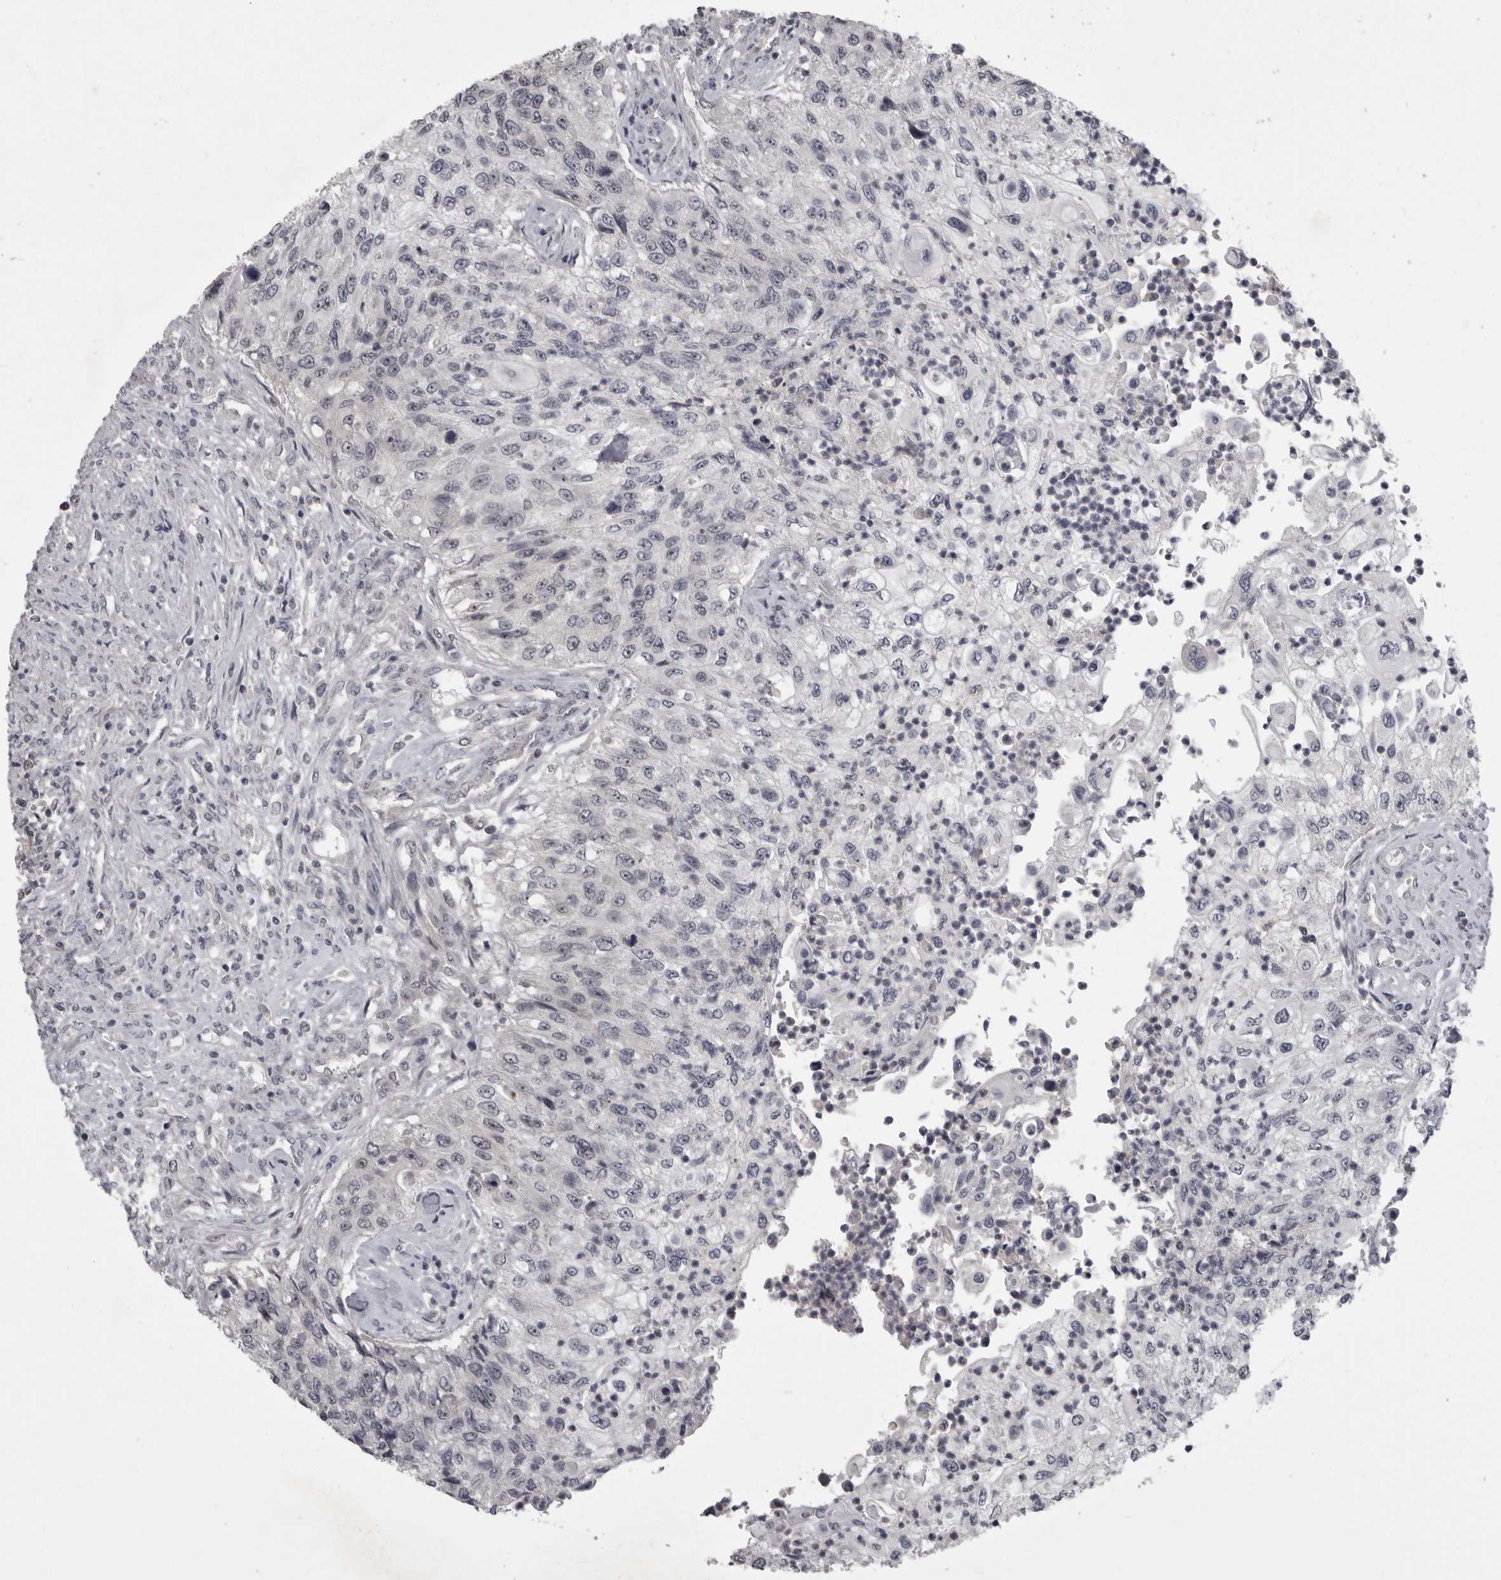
{"staining": {"intensity": "negative", "quantity": "none", "location": "none"}, "tissue": "urothelial cancer", "cell_type": "Tumor cells", "image_type": "cancer", "snomed": [{"axis": "morphology", "description": "Urothelial carcinoma, High grade"}, {"axis": "topography", "description": "Urinary bladder"}], "caption": "Protein analysis of urothelial carcinoma (high-grade) exhibits no significant expression in tumor cells.", "gene": "MRTO4", "patient": {"sex": "female", "age": 60}}